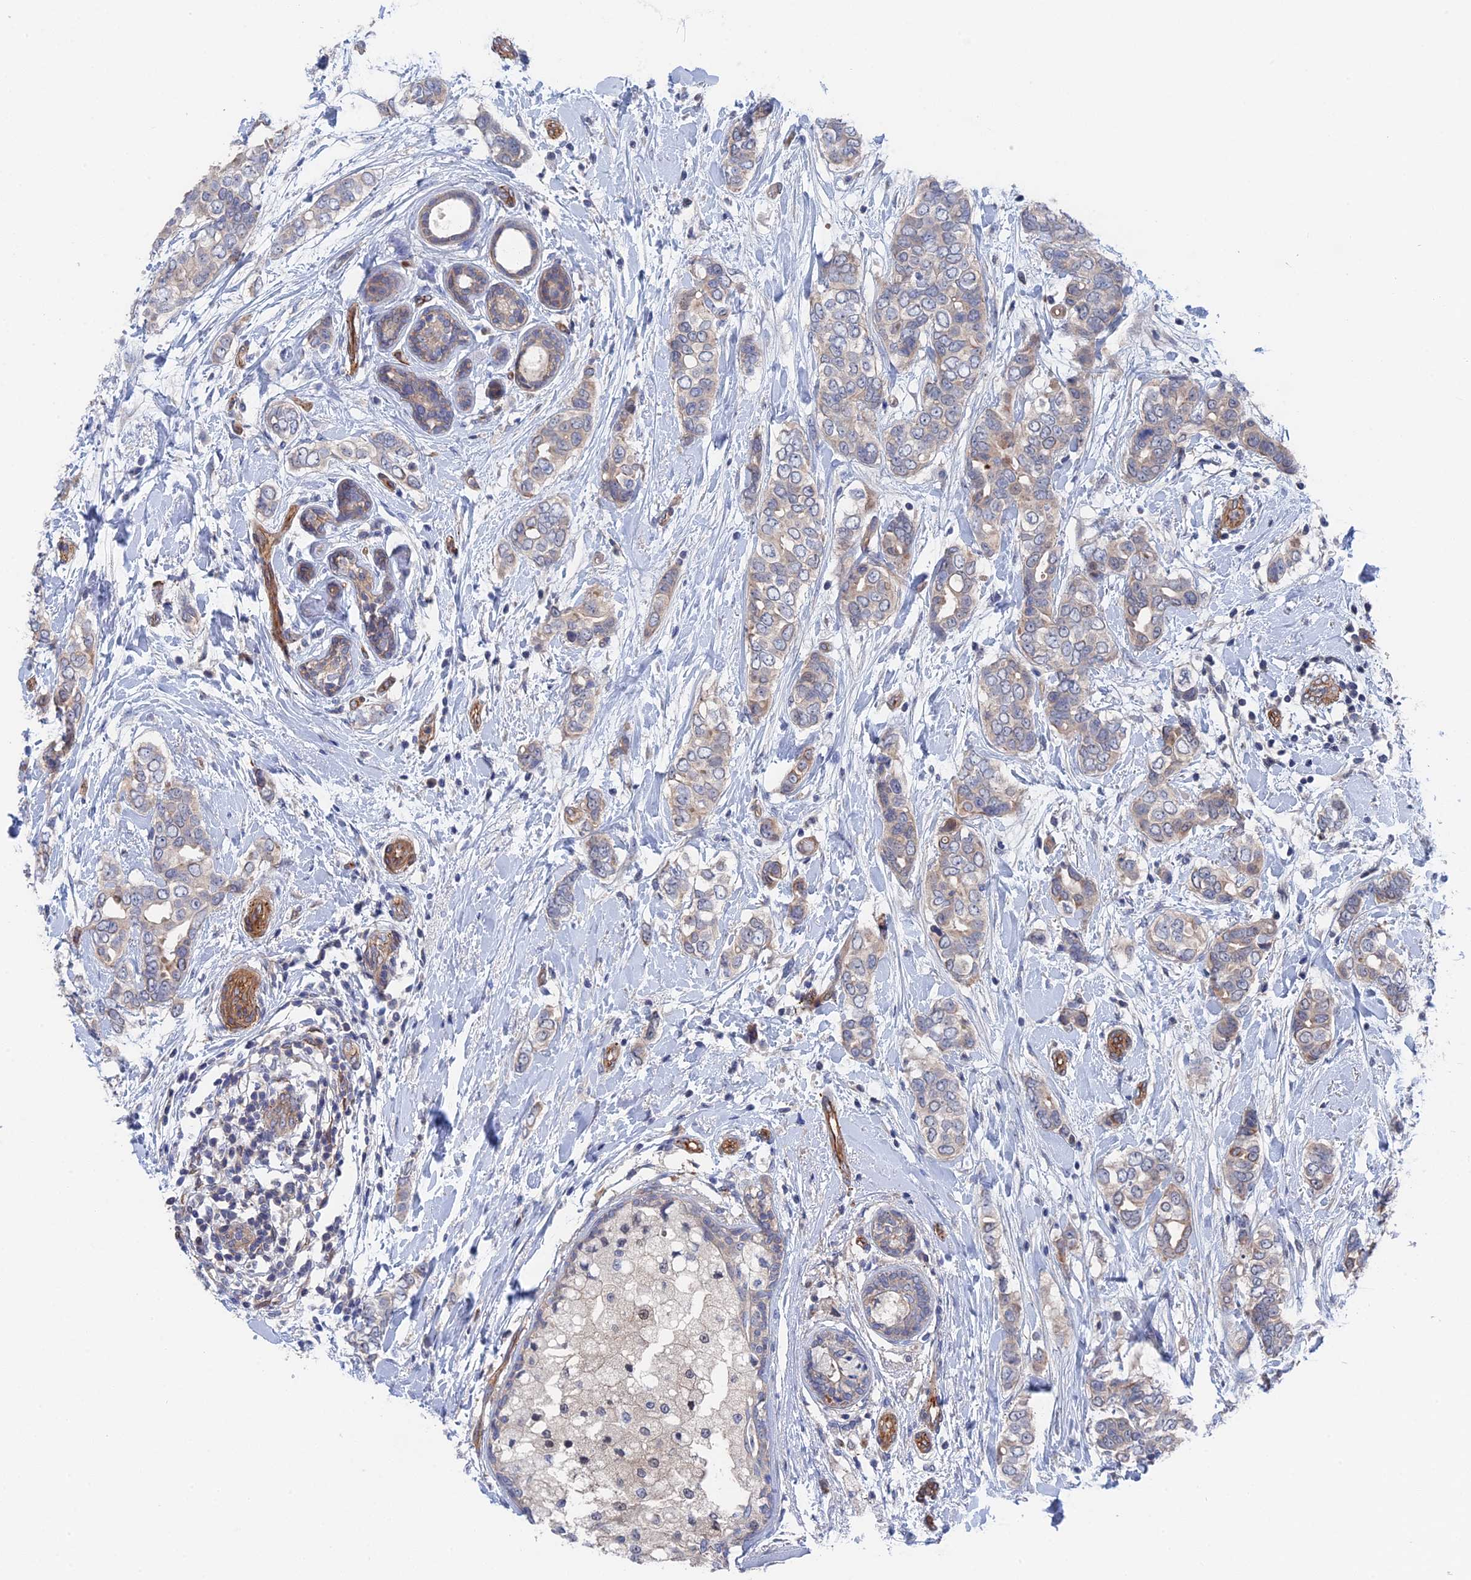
{"staining": {"intensity": "negative", "quantity": "none", "location": "none"}, "tissue": "breast cancer", "cell_type": "Tumor cells", "image_type": "cancer", "snomed": [{"axis": "morphology", "description": "Lobular carcinoma"}, {"axis": "topography", "description": "Breast"}], "caption": "Immunohistochemistry image of neoplastic tissue: human breast cancer stained with DAB (3,3'-diaminobenzidine) demonstrates no significant protein staining in tumor cells.", "gene": "MTHFSD", "patient": {"sex": "female", "age": 51}}